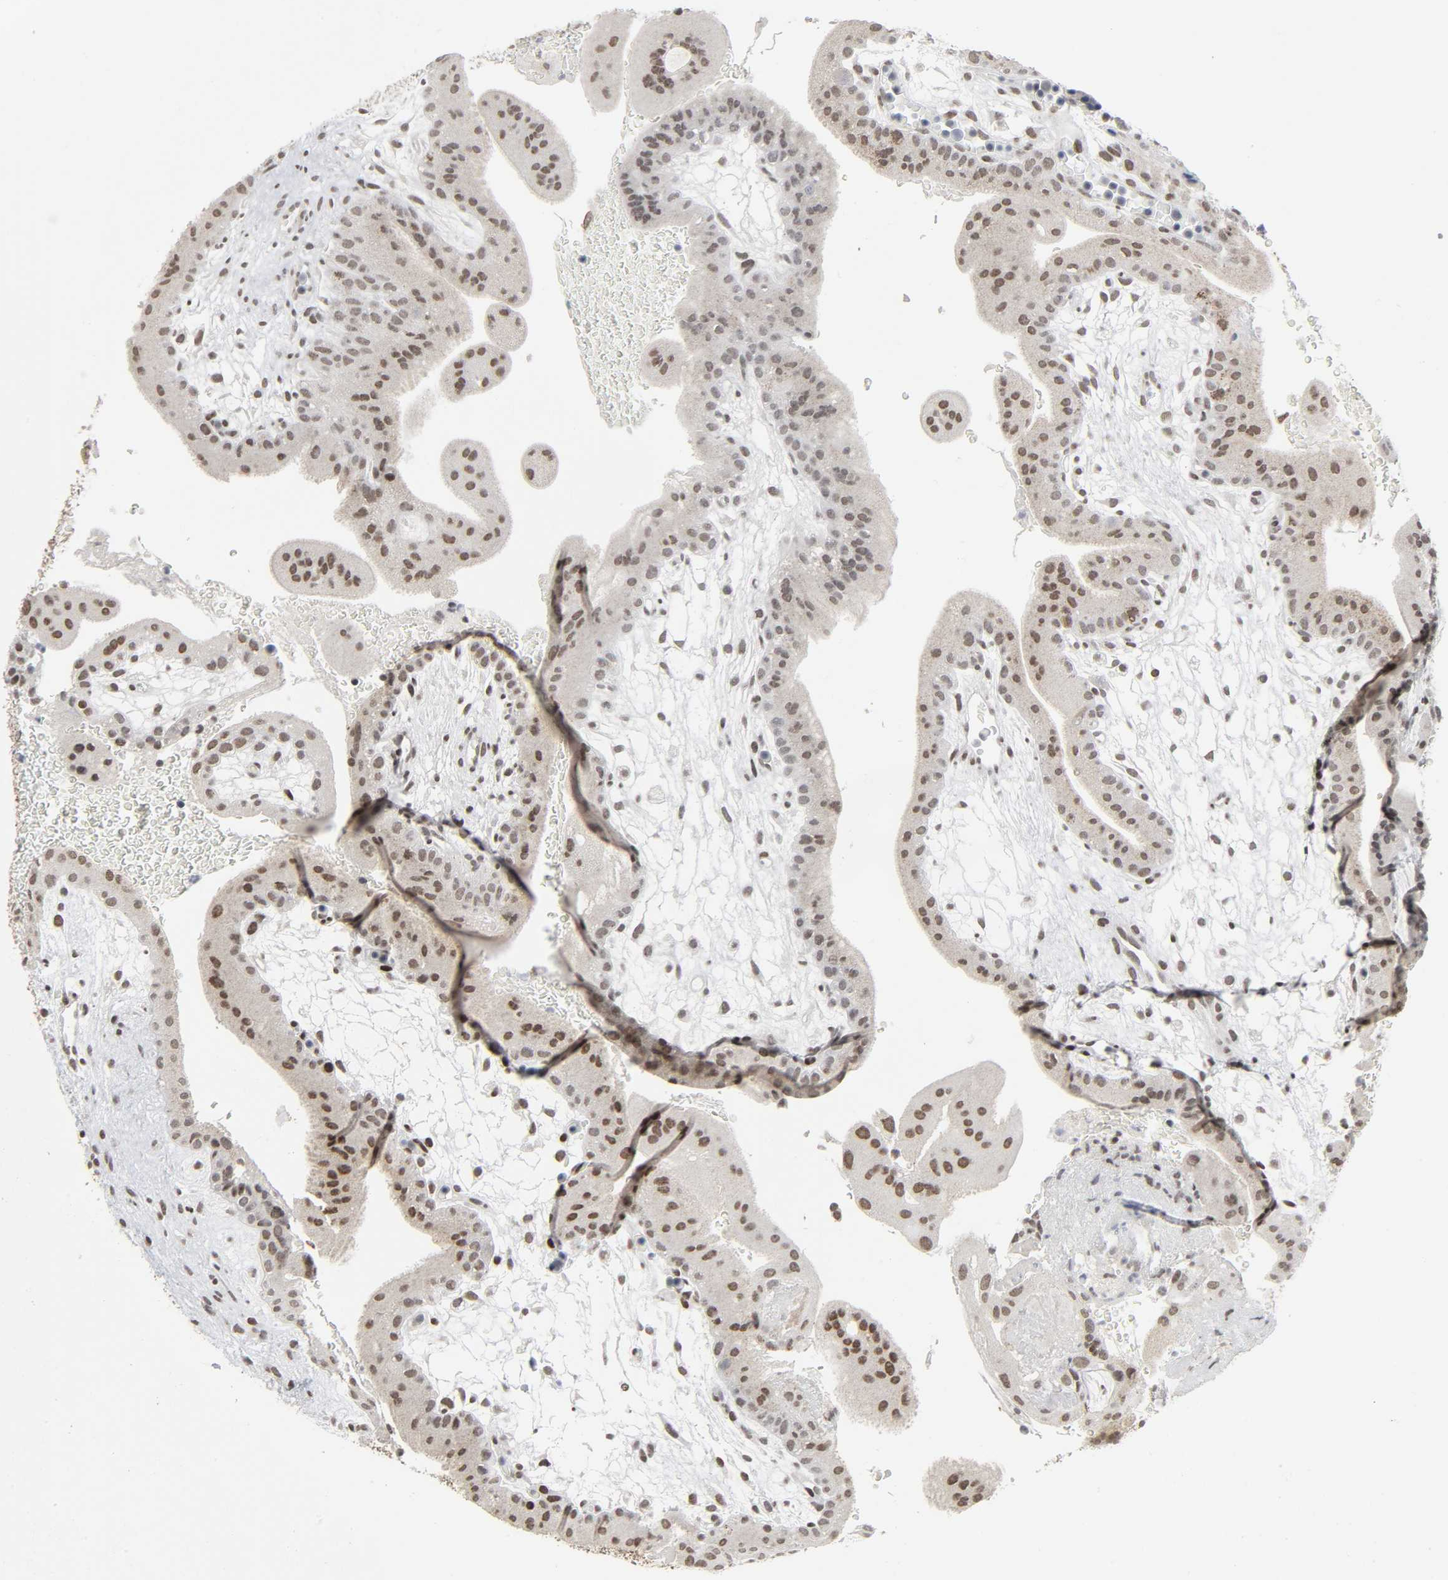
{"staining": {"intensity": "weak", "quantity": "25%-75%", "location": "nuclear"}, "tissue": "placenta", "cell_type": "Trophoblastic cells", "image_type": "normal", "snomed": [{"axis": "morphology", "description": "Normal tissue, NOS"}, {"axis": "topography", "description": "Placenta"}], "caption": "Immunohistochemistry (IHC) histopathology image of benign placenta: human placenta stained using immunohistochemistry displays low levels of weak protein expression localized specifically in the nuclear of trophoblastic cells, appearing as a nuclear brown color.", "gene": "MUC1", "patient": {"sex": "female", "age": 19}}